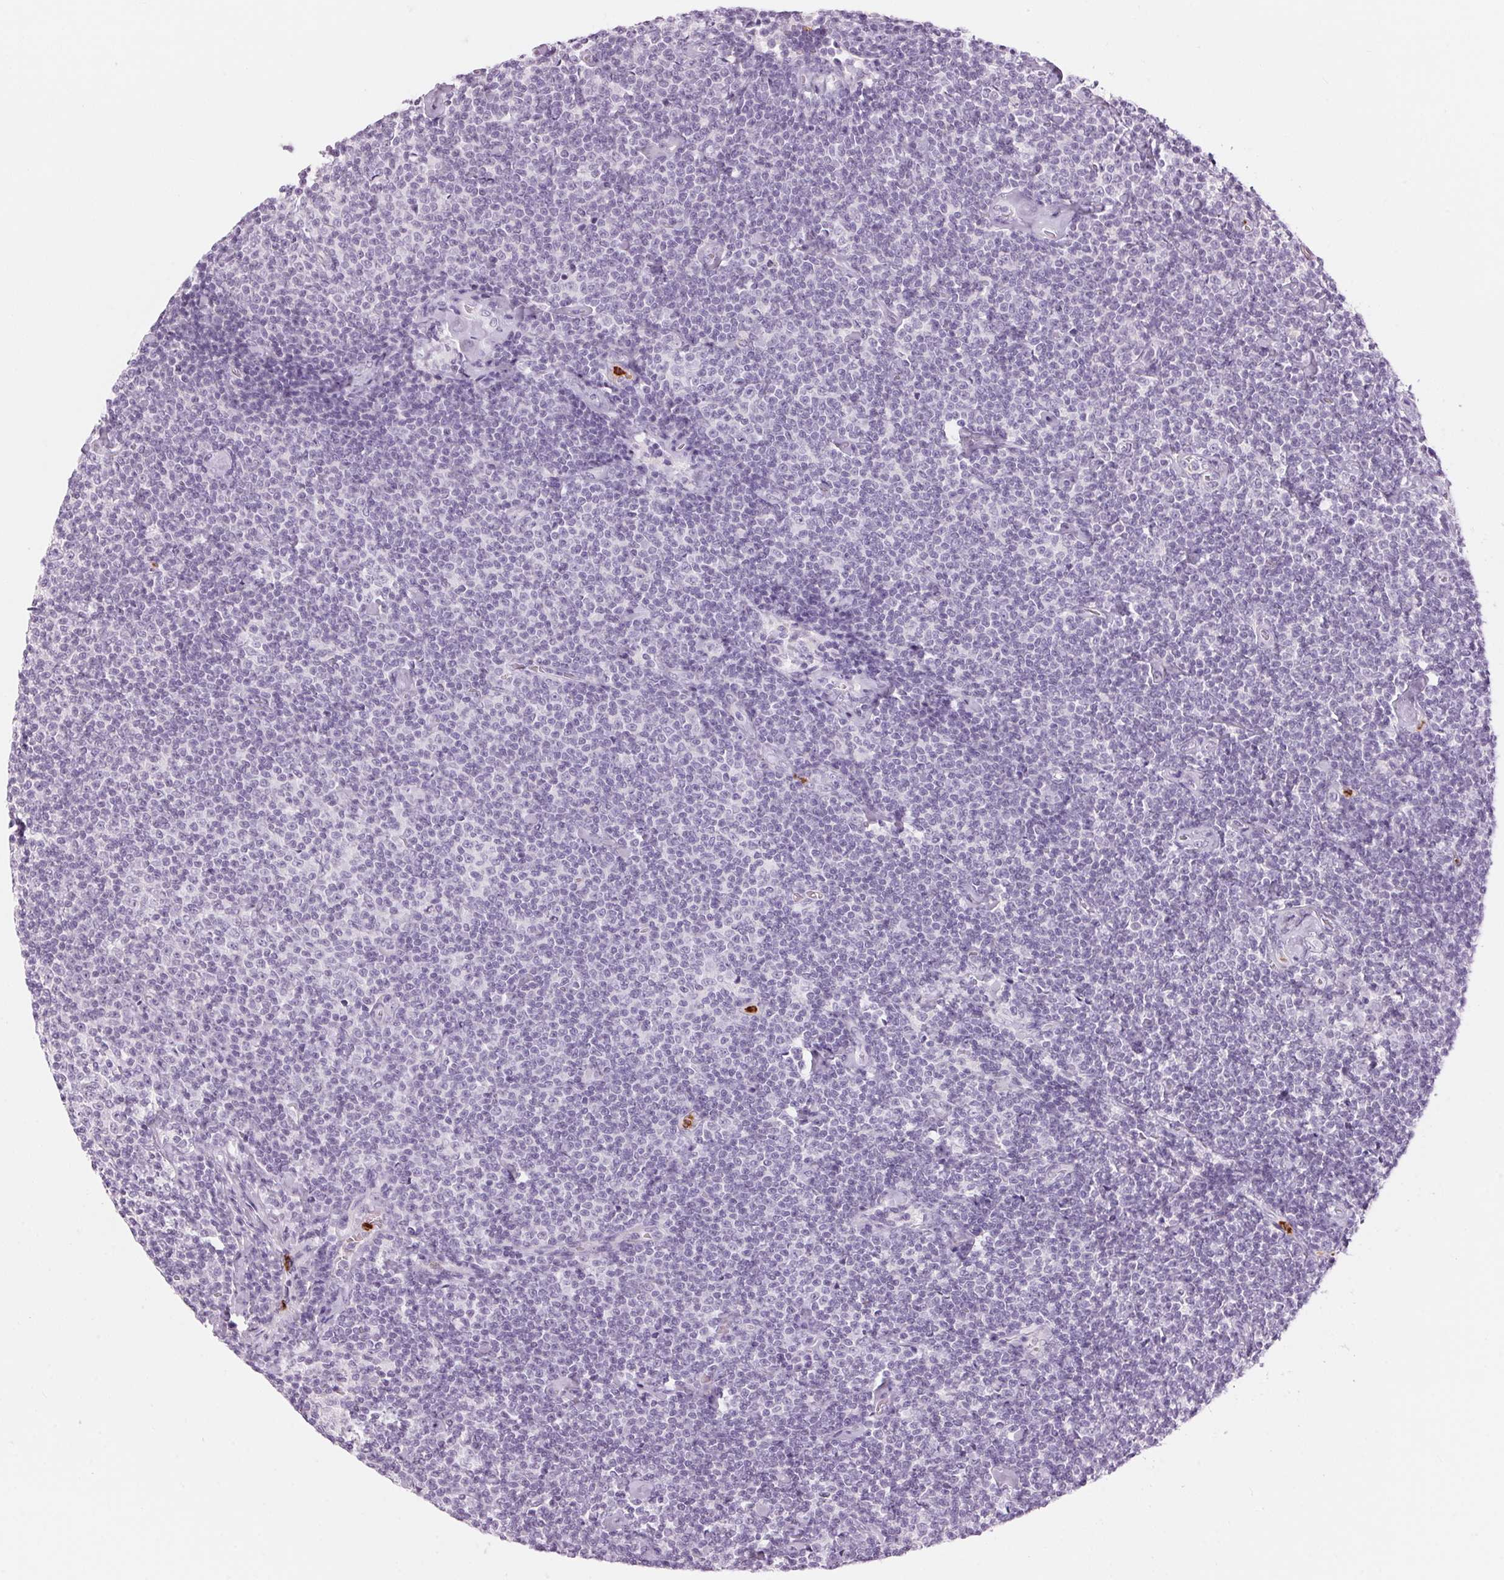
{"staining": {"intensity": "negative", "quantity": "none", "location": "none"}, "tissue": "lymphoma", "cell_type": "Tumor cells", "image_type": "cancer", "snomed": [{"axis": "morphology", "description": "Malignant lymphoma, non-Hodgkin's type, Low grade"}, {"axis": "topography", "description": "Lymph node"}], "caption": "A high-resolution photomicrograph shows IHC staining of low-grade malignant lymphoma, non-Hodgkin's type, which reveals no significant staining in tumor cells.", "gene": "KLK7", "patient": {"sex": "male", "age": 81}}